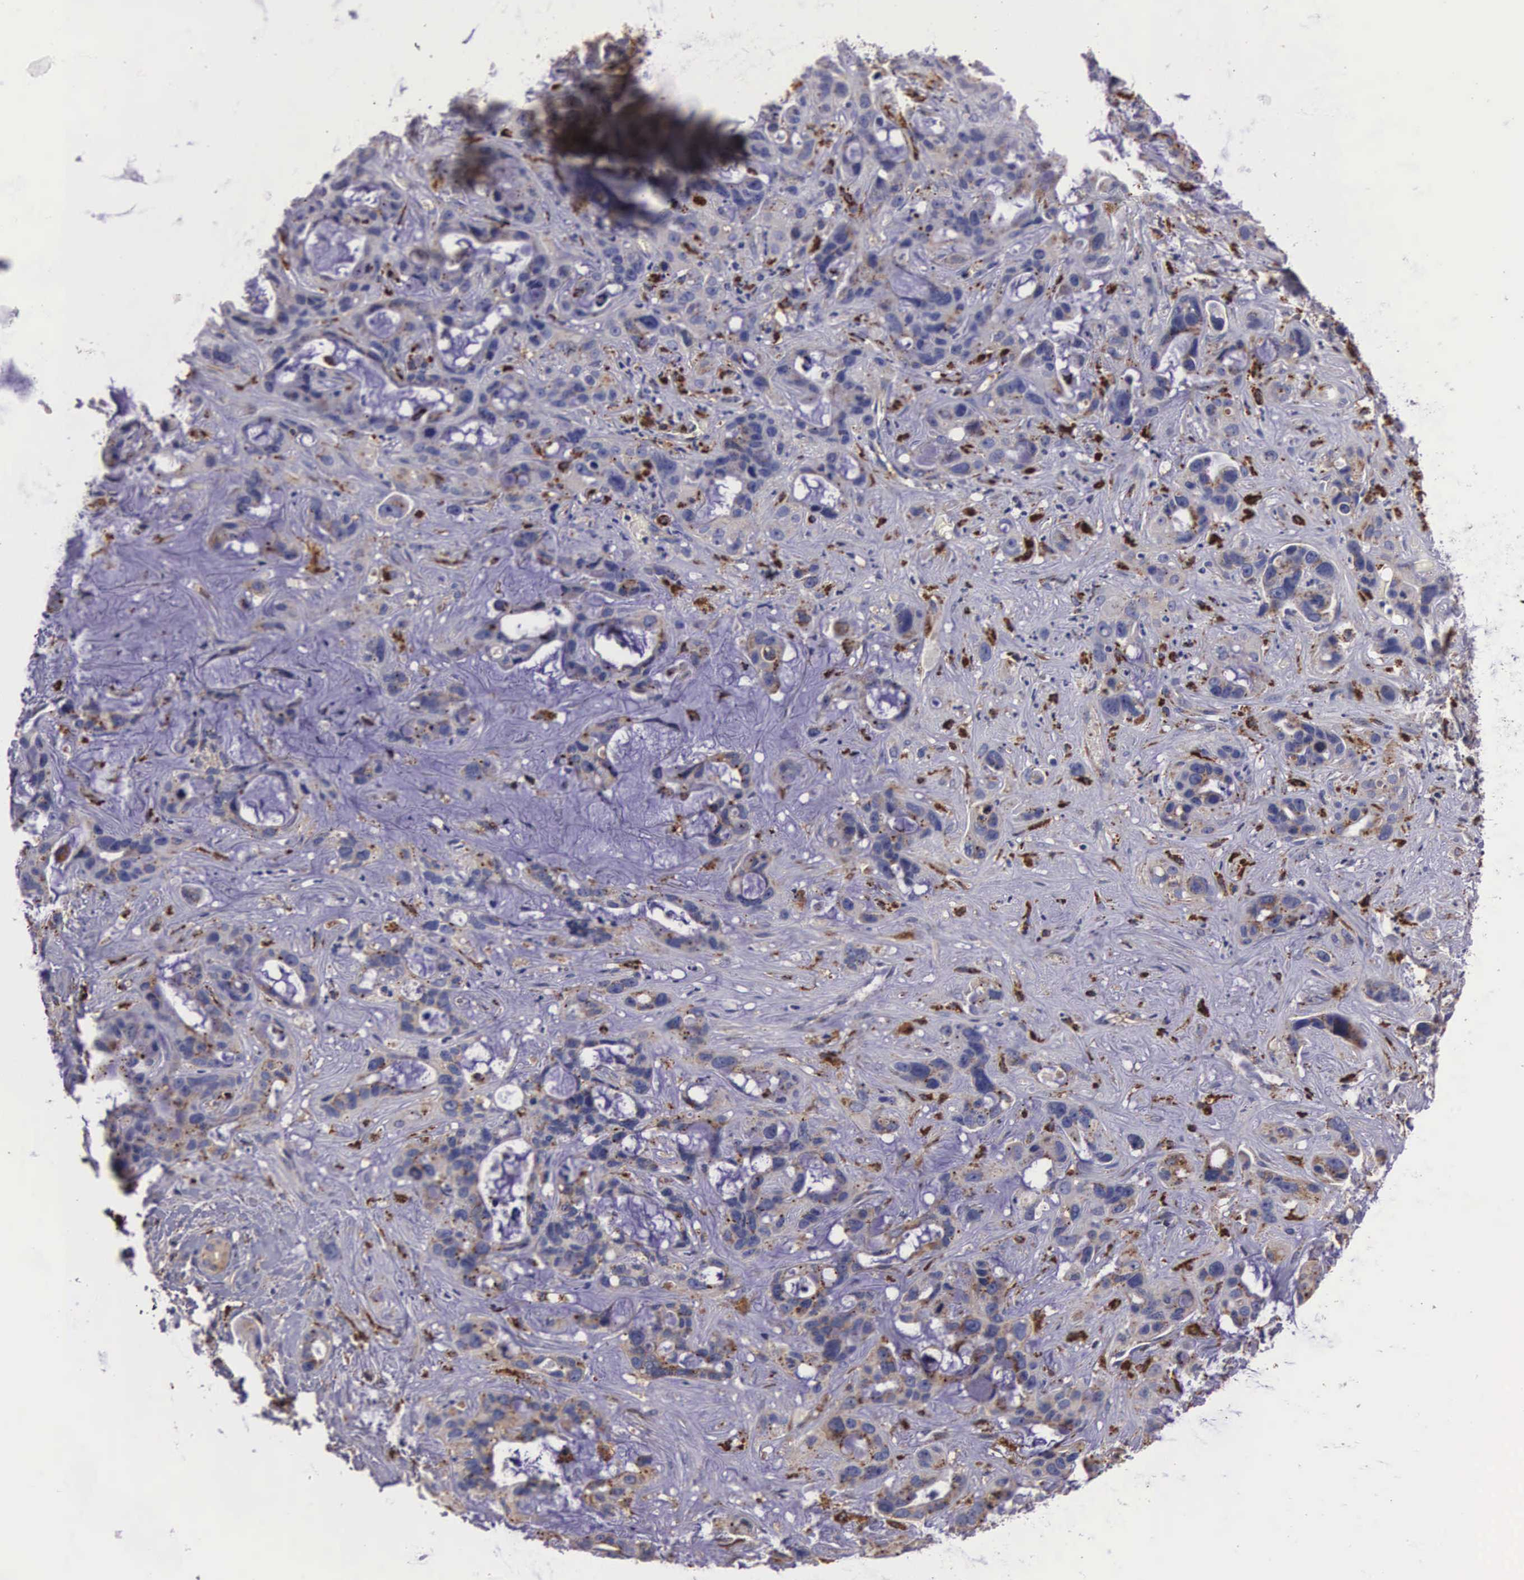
{"staining": {"intensity": "moderate", "quantity": "25%-75%", "location": "cytoplasmic/membranous"}, "tissue": "liver cancer", "cell_type": "Tumor cells", "image_type": "cancer", "snomed": [{"axis": "morphology", "description": "Cholangiocarcinoma"}, {"axis": "topography", "description": "Liver"}], "caption": "Immunohistochemistry histopathology image of neoplastic tissue: liver cancer (cholangiocarcinoma) stained using IHC shows medium levels of moderate protein expression localized specifically in the cytoplasmic/membranous of tumor cells, appearing as a cytoplasmic/membranous brown color.", "gene": "NAGA", "patient": {"sex": "female", "age": 65}}